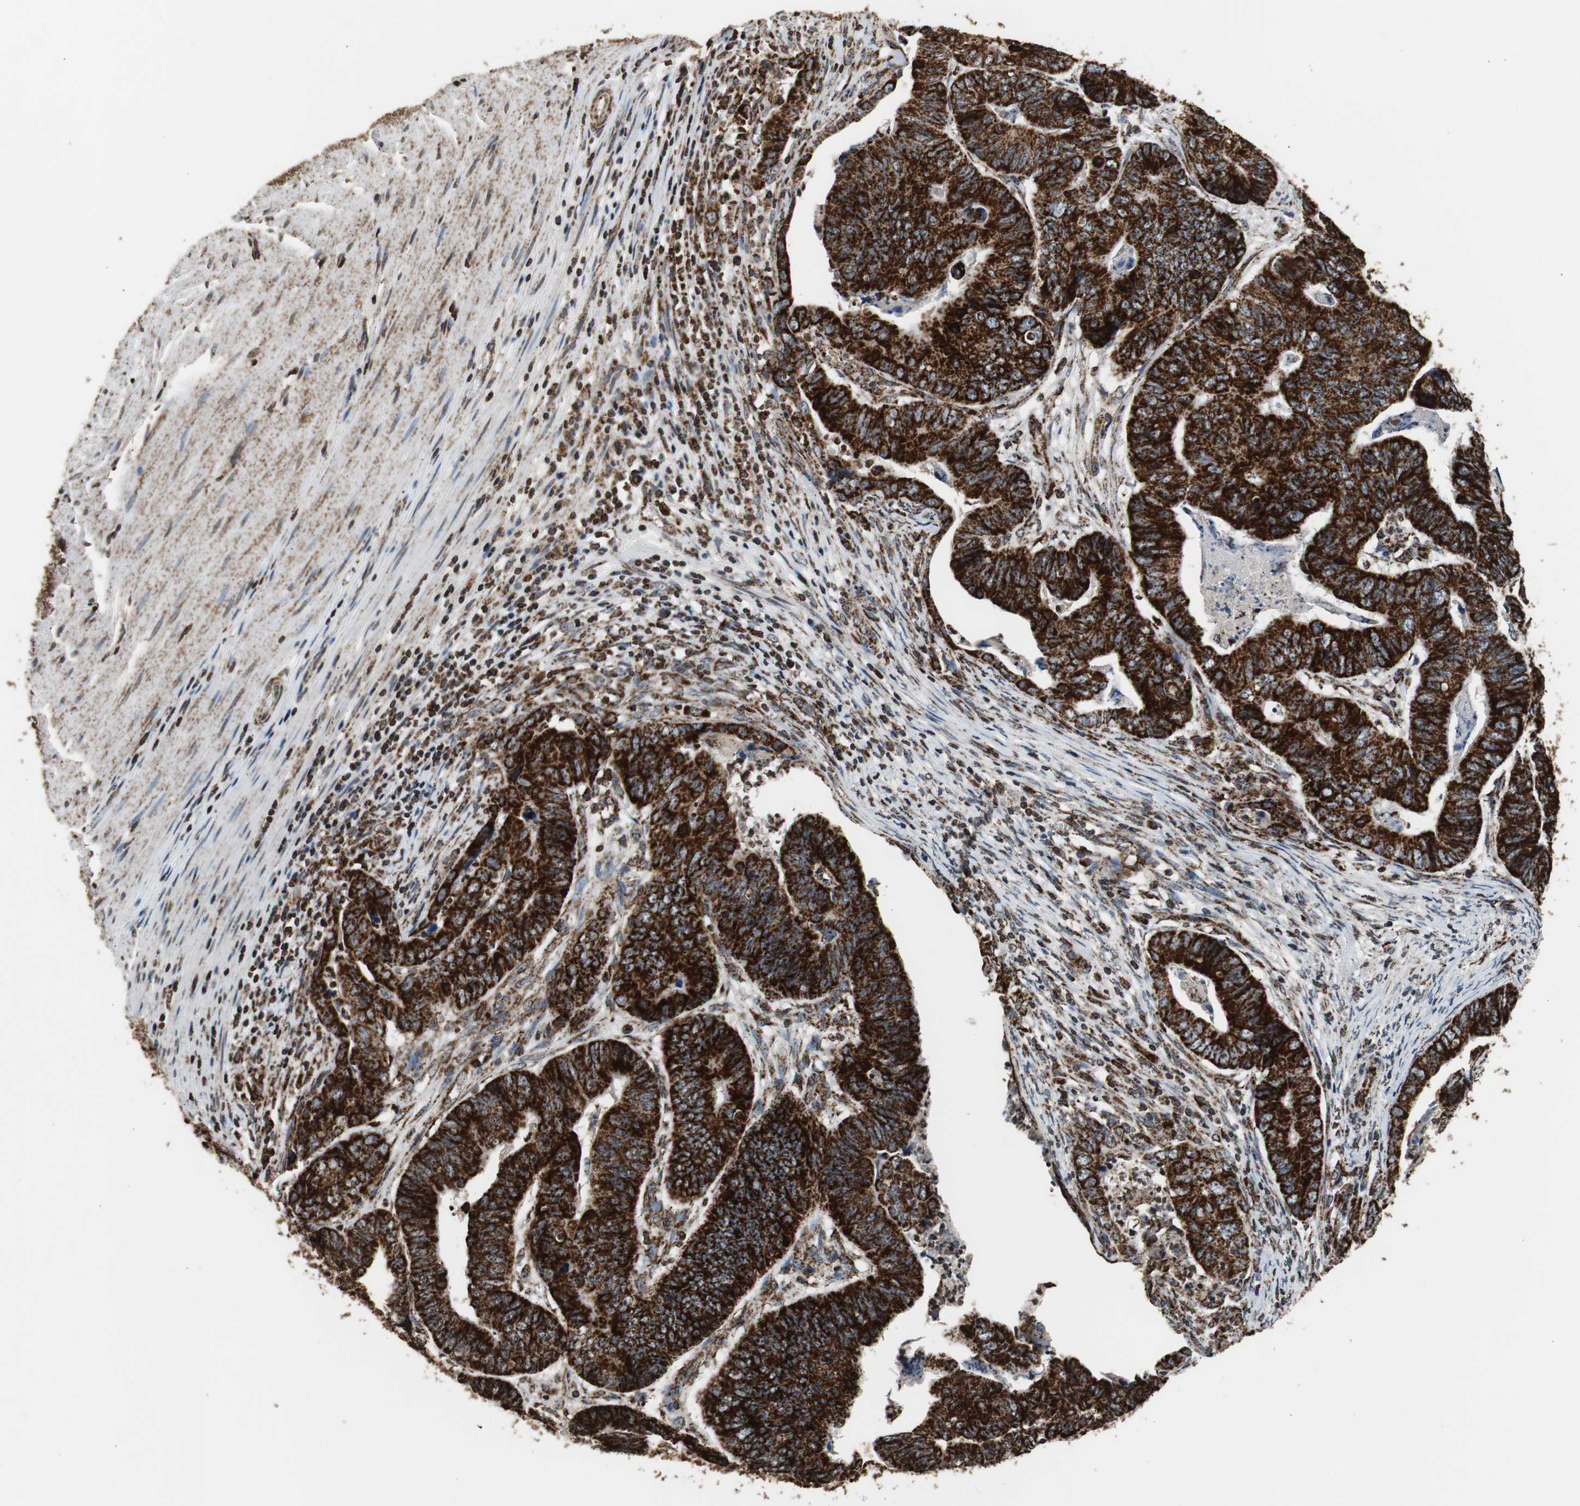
{"staining": {"intensity": "strong", "quantity": ">75%", "location": "cytoplasmic/membranous"}, "tissue": "stomach cancer", "cell_type": "Tumor cells", "image_type": "cancer", "snomed": [{"axis": "morphology", "description": "Adenocarcinoma, NOS"}, {"axis": "topography", "description": "Stomach, lower"}], "caption": "Stomach cancer stained with a protein marker demonstrates strong staining in tumor cells.", "gene": "HSPA9", "patient": {"sex": "male", "age": 77}}